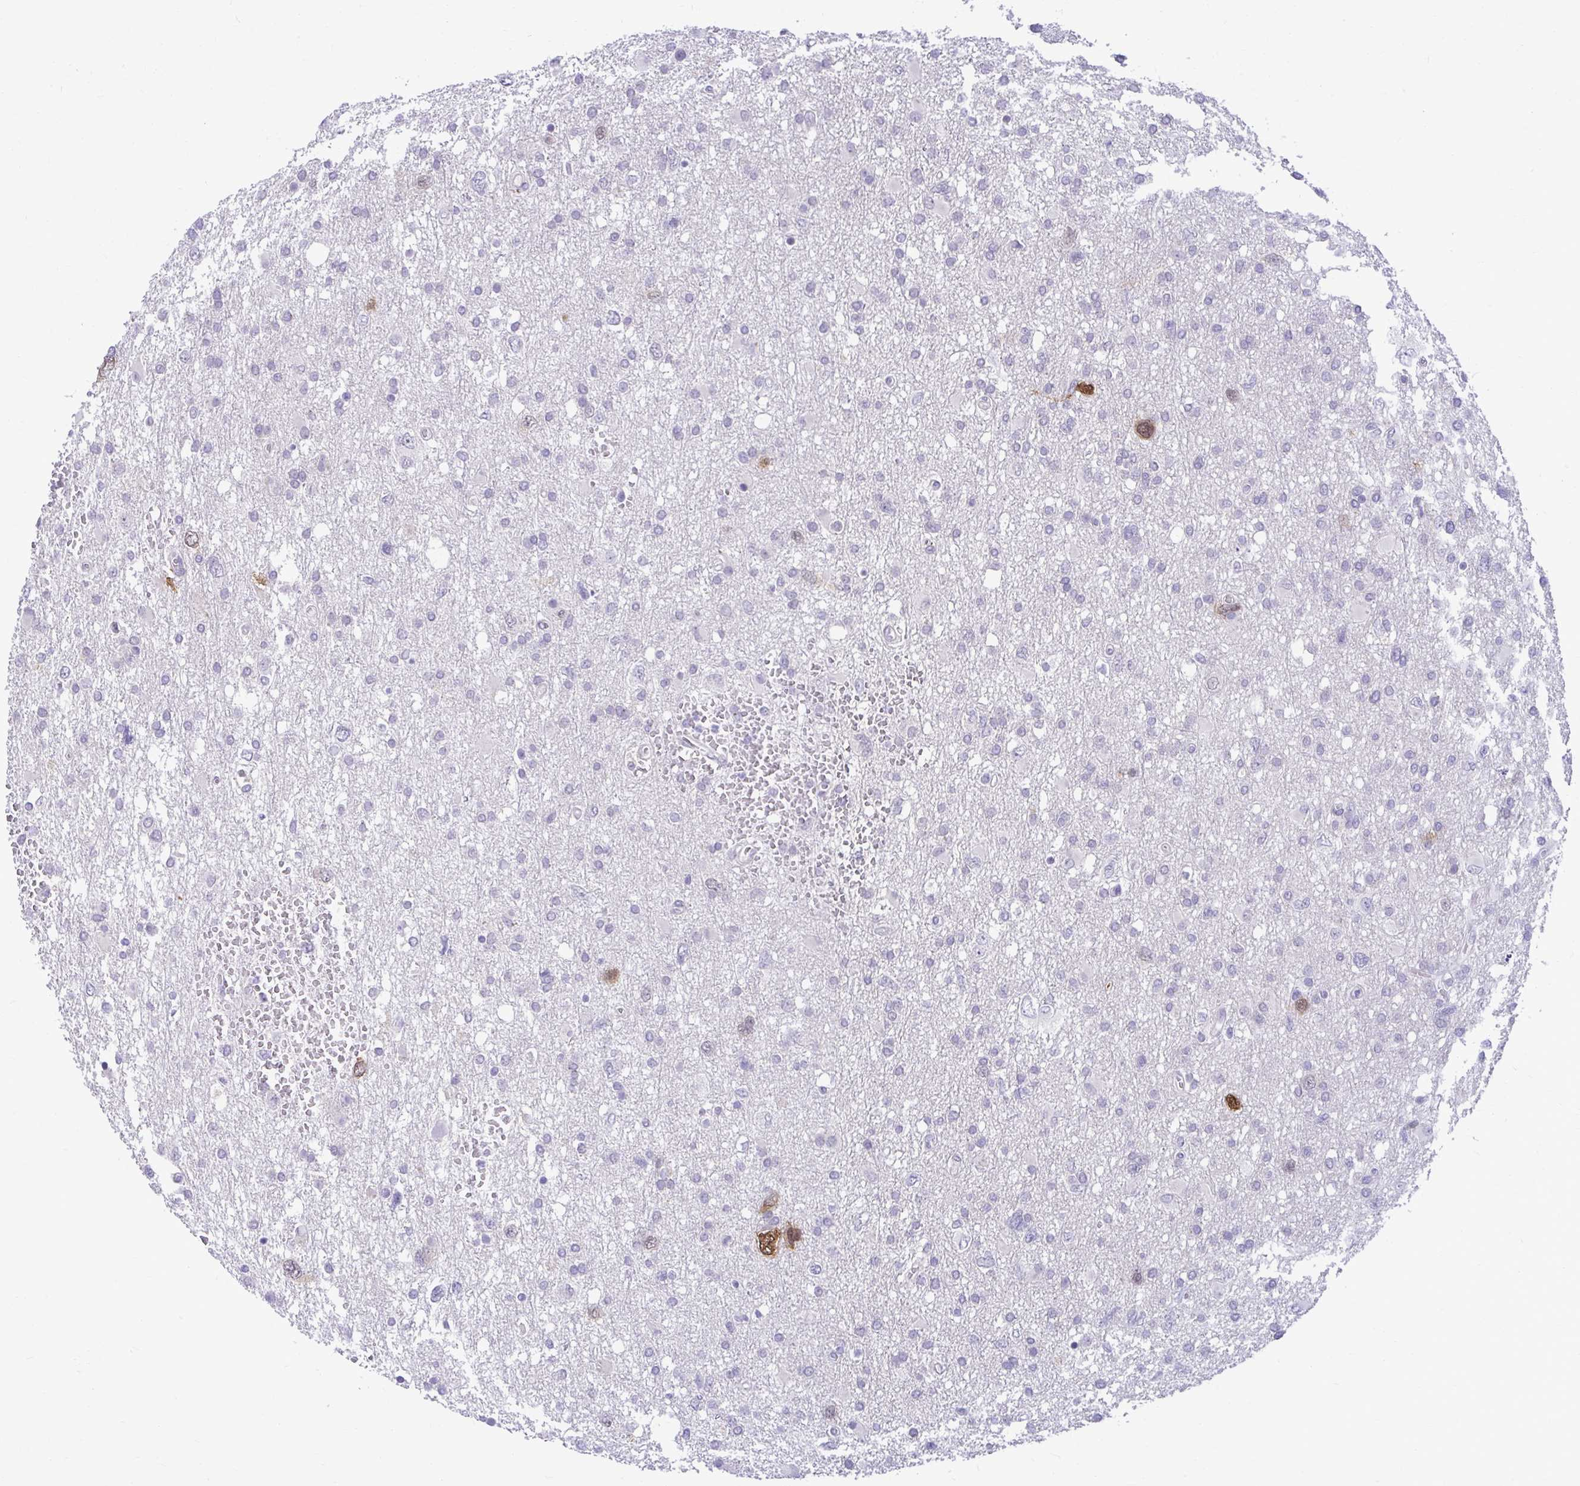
{"staining": {"intensity": "moderate", "quantity": "<25%", "location": "nuclear"}, "tissue": "glioma", "cell_type": "Tumor cells", "image_type": "cancer", "snomed": [{"axis": "morphology", "description": "Glioma, malignant, High grade"}, {"axis": "topography", "description": "Brain"}], "caption": "Immunohistochemical staining of glioma reveals low levels of moderate nuclear positivity in approximately <25% of tumor cells.", "gene": "CDC20", "patient": {"sex": "male", "age": 61}}